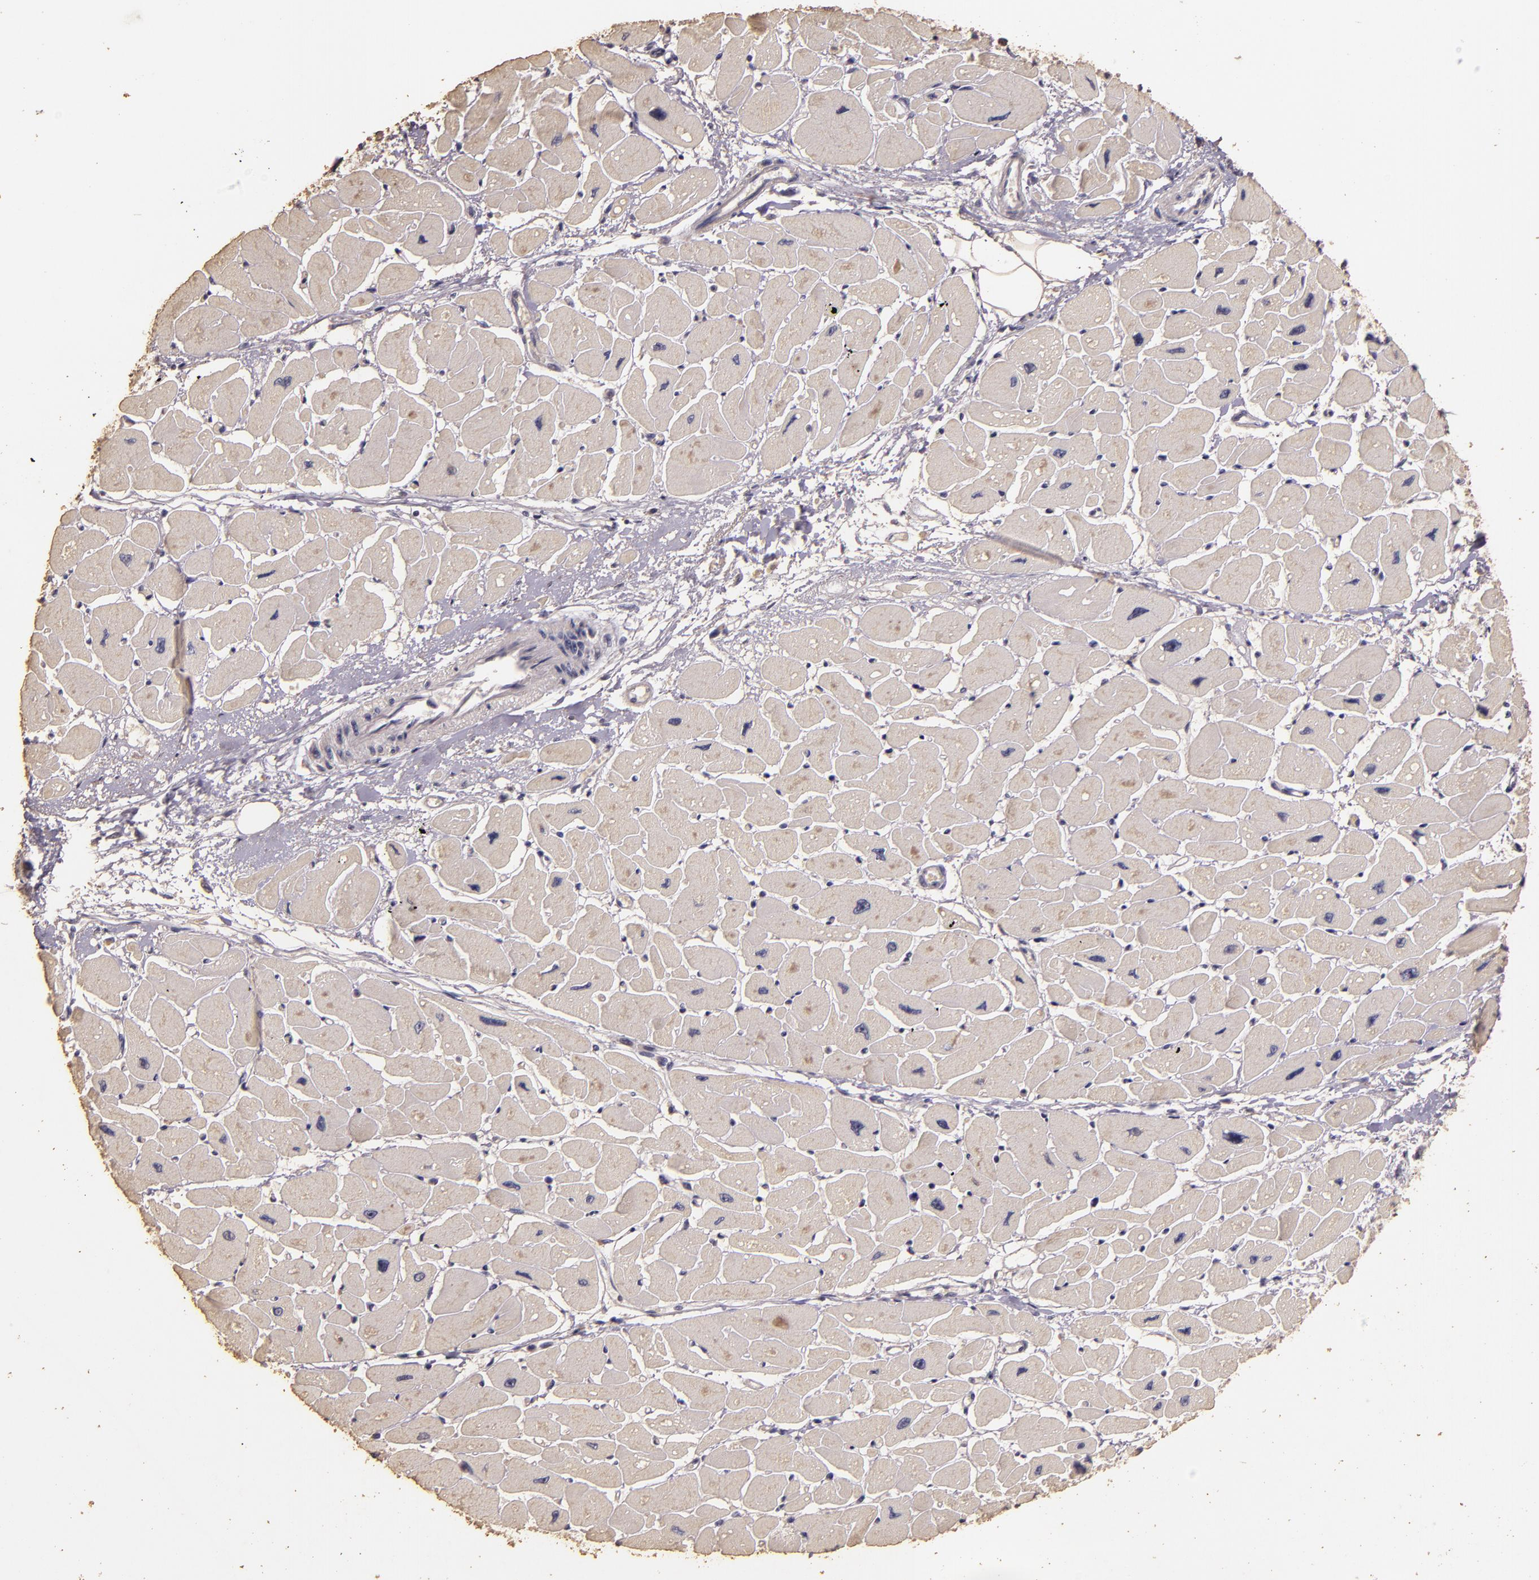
{"staining": {"intensity": "negative", "quantity": "none", "location": "none"}, "tissue": "heart muscle", "cell_type": "Cardiomyocytes", "image_type": "normal", "snomed": [{"axis": "morphology", "description": "Normal tissue, NOS"}, {"axis": "topography", "description": "Heart"}], "caption": "This is a micrograph of immunohistochemistry staining of unremarkable heart muscle, which shows no positivity in cardiomyocytes.", "gene": "BCL2L13", "patient": {"sex": "female", "age": 54}}